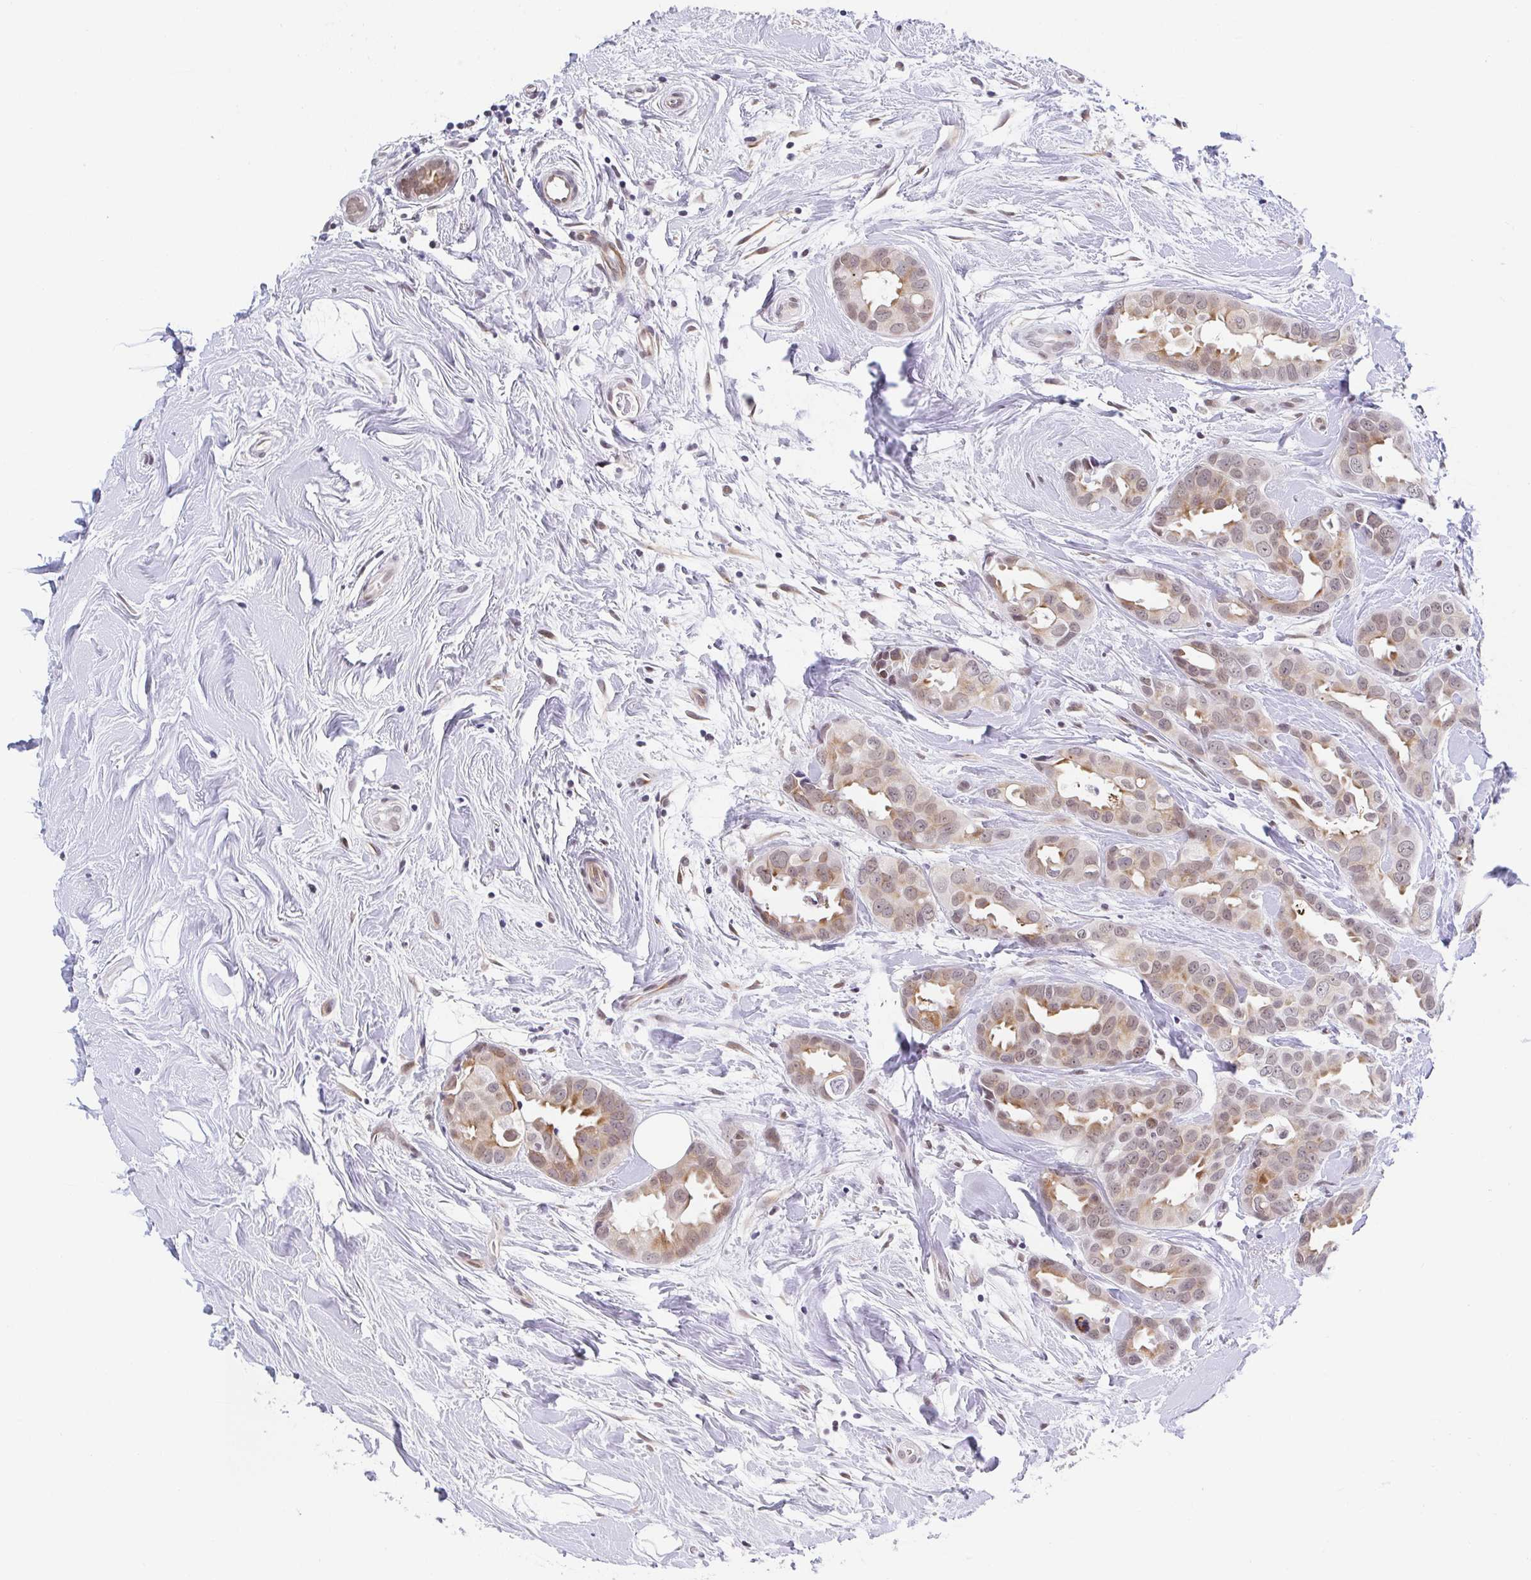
{"staining": {"intensity": "moderate", "quantity": "25%-75%", "location": "nuclear"}, "tissue": "breast cancer", "cell_type": "Tumor cells", "image_type": "cancer", "snomed": [{"axis": "morphology", "description": "Duct carcinoma"}, {"axis": "topography", "description": "Breast"}], "caption": "This is an image of IHC staining of breast cancer, which shows moderate staining in the nuclear of tumor cells.", "gene": "SLC7A10", "patient": {"sex": "female", "age": 45}}